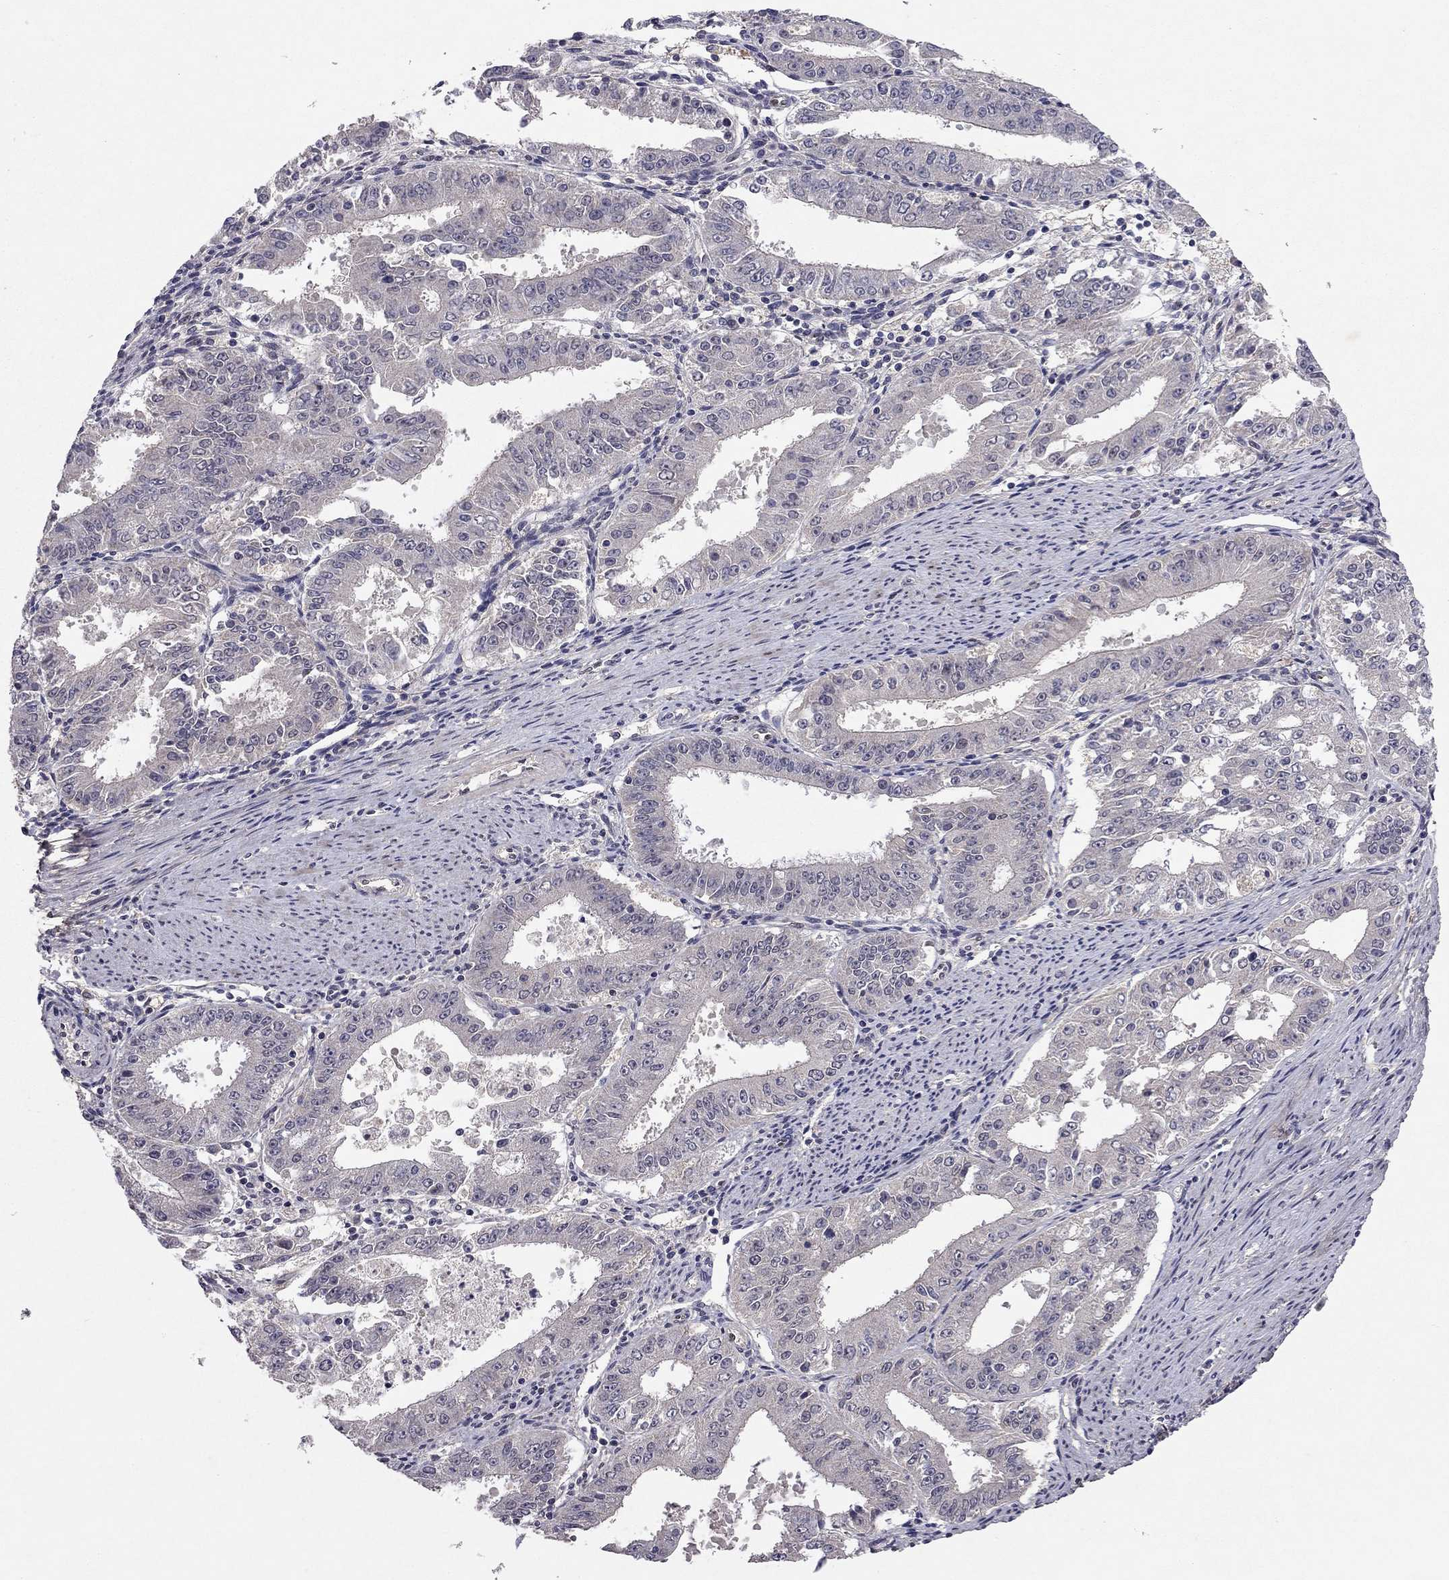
{"staining": {"intensity": "negative", "quantity": "none", "location": "none"}, "tissue": "ovarian cancer", "cell_type": "Tumor cells", "image_type": "cancer", "snomed": [{"axis": "morphology", "description": "Carcinoma, endometroid"}, {"axis": "topography", "description": "Ovary"}], "caption": "IHC image of neoplastic tissue: human ovarian endometroid carcinoma stained with DAB (3,3'-diaminobenzidine) exhibits no significant protein staining in tumor cells.", "gene": "ESR2", "patient": {"sex": "female", "age": 42}}